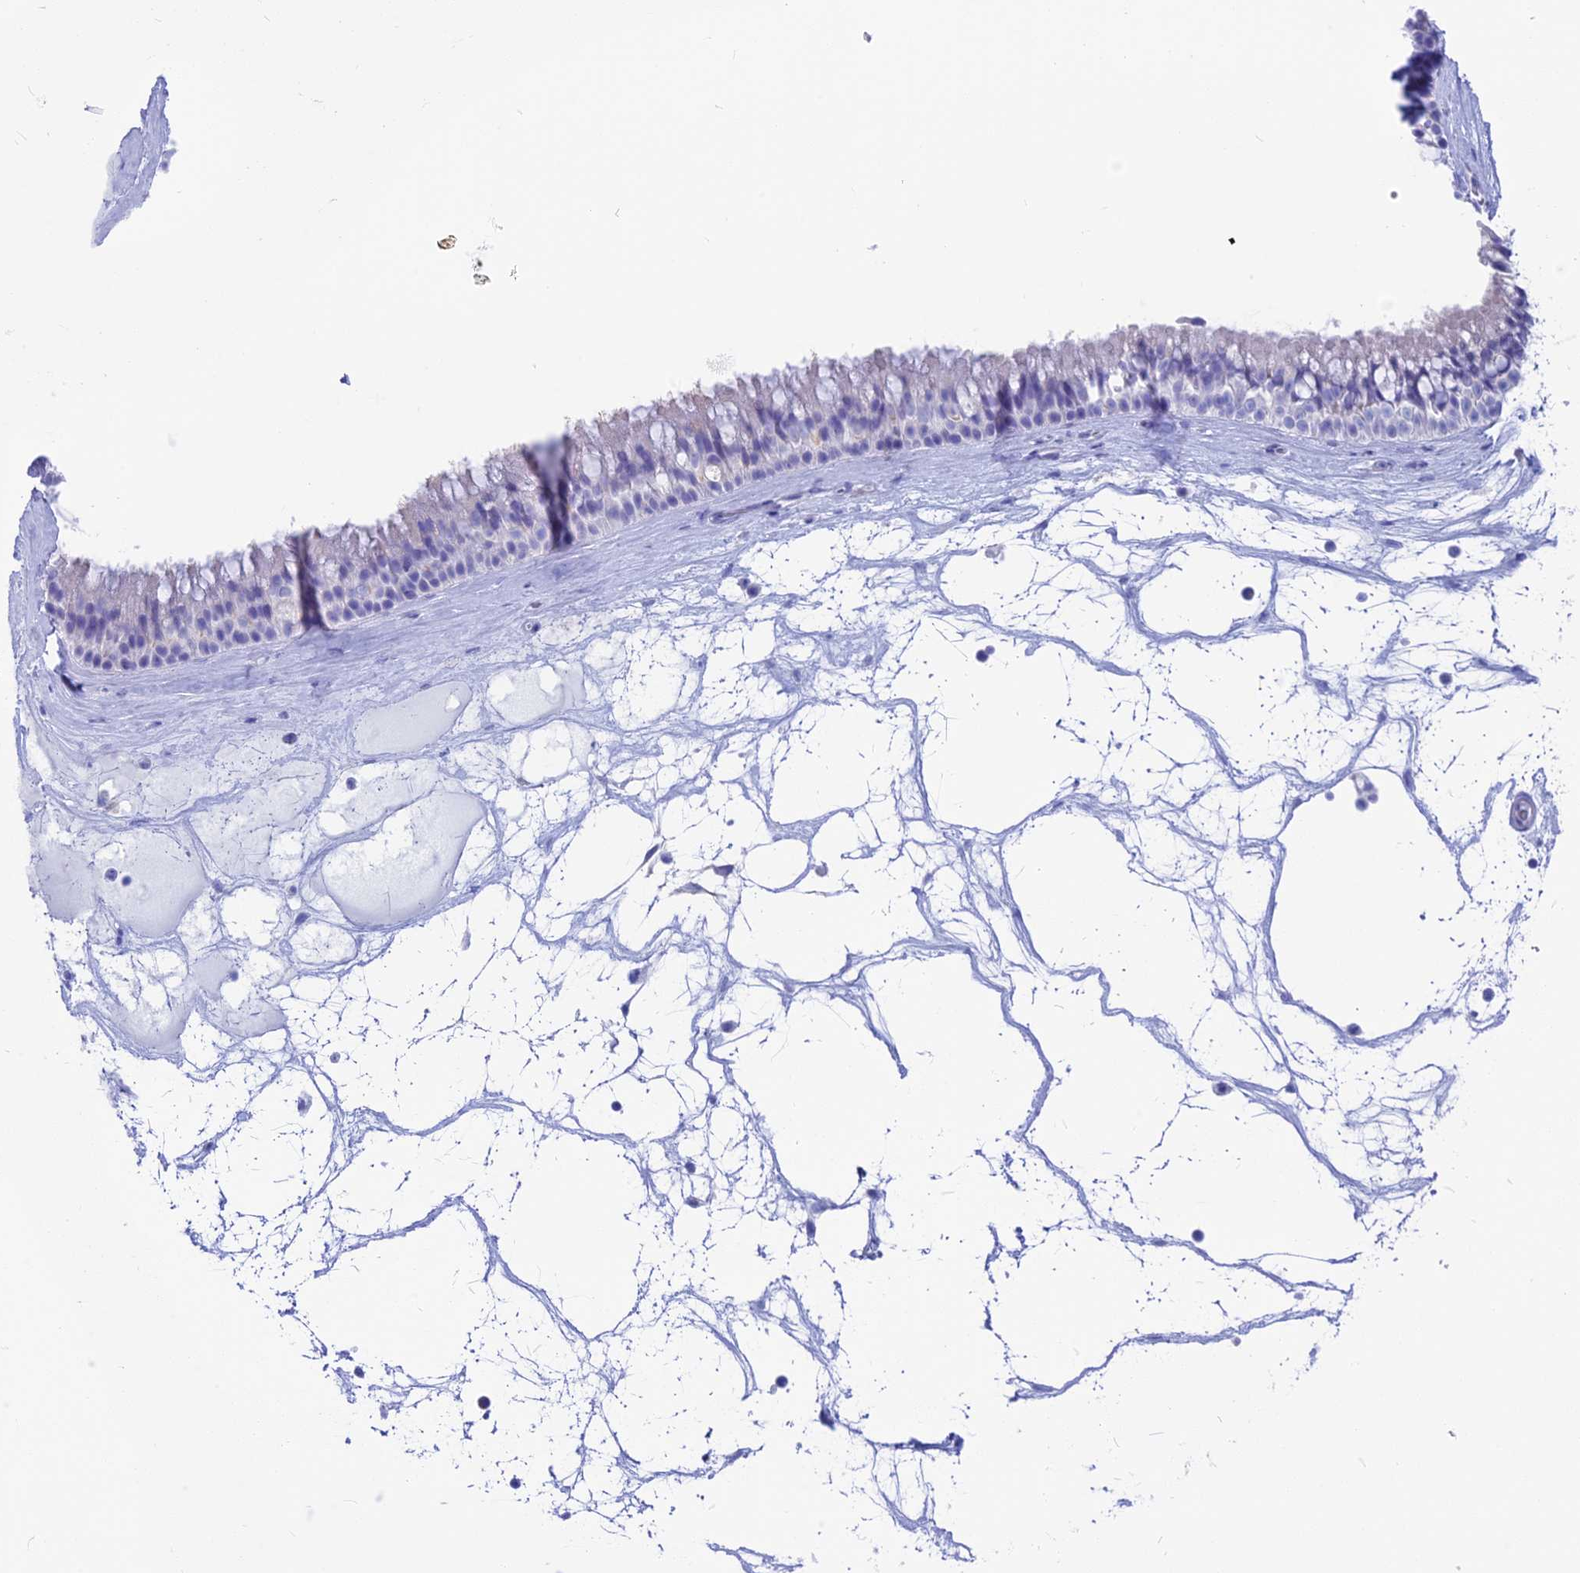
{"staining": {"intensity": "negative", "quantity": "none", "location": "none"}, "tissue": "nasopharynx", "cell_type": "Respiratory epithelial cells", "image_type": "normal", "snomed": [{"axis": "morphology", "description": "Normal tissue, NOS"}, {"axis": "topography", "description": "Nasopharynx"}], "caption": "This is an immunohistochemistry (IHC) image of benign human nasopharynx. There is no staining in respiratory epithelial cells.", "gene": "GNGT2", "patient": {"sex": "male", "age": 64}}